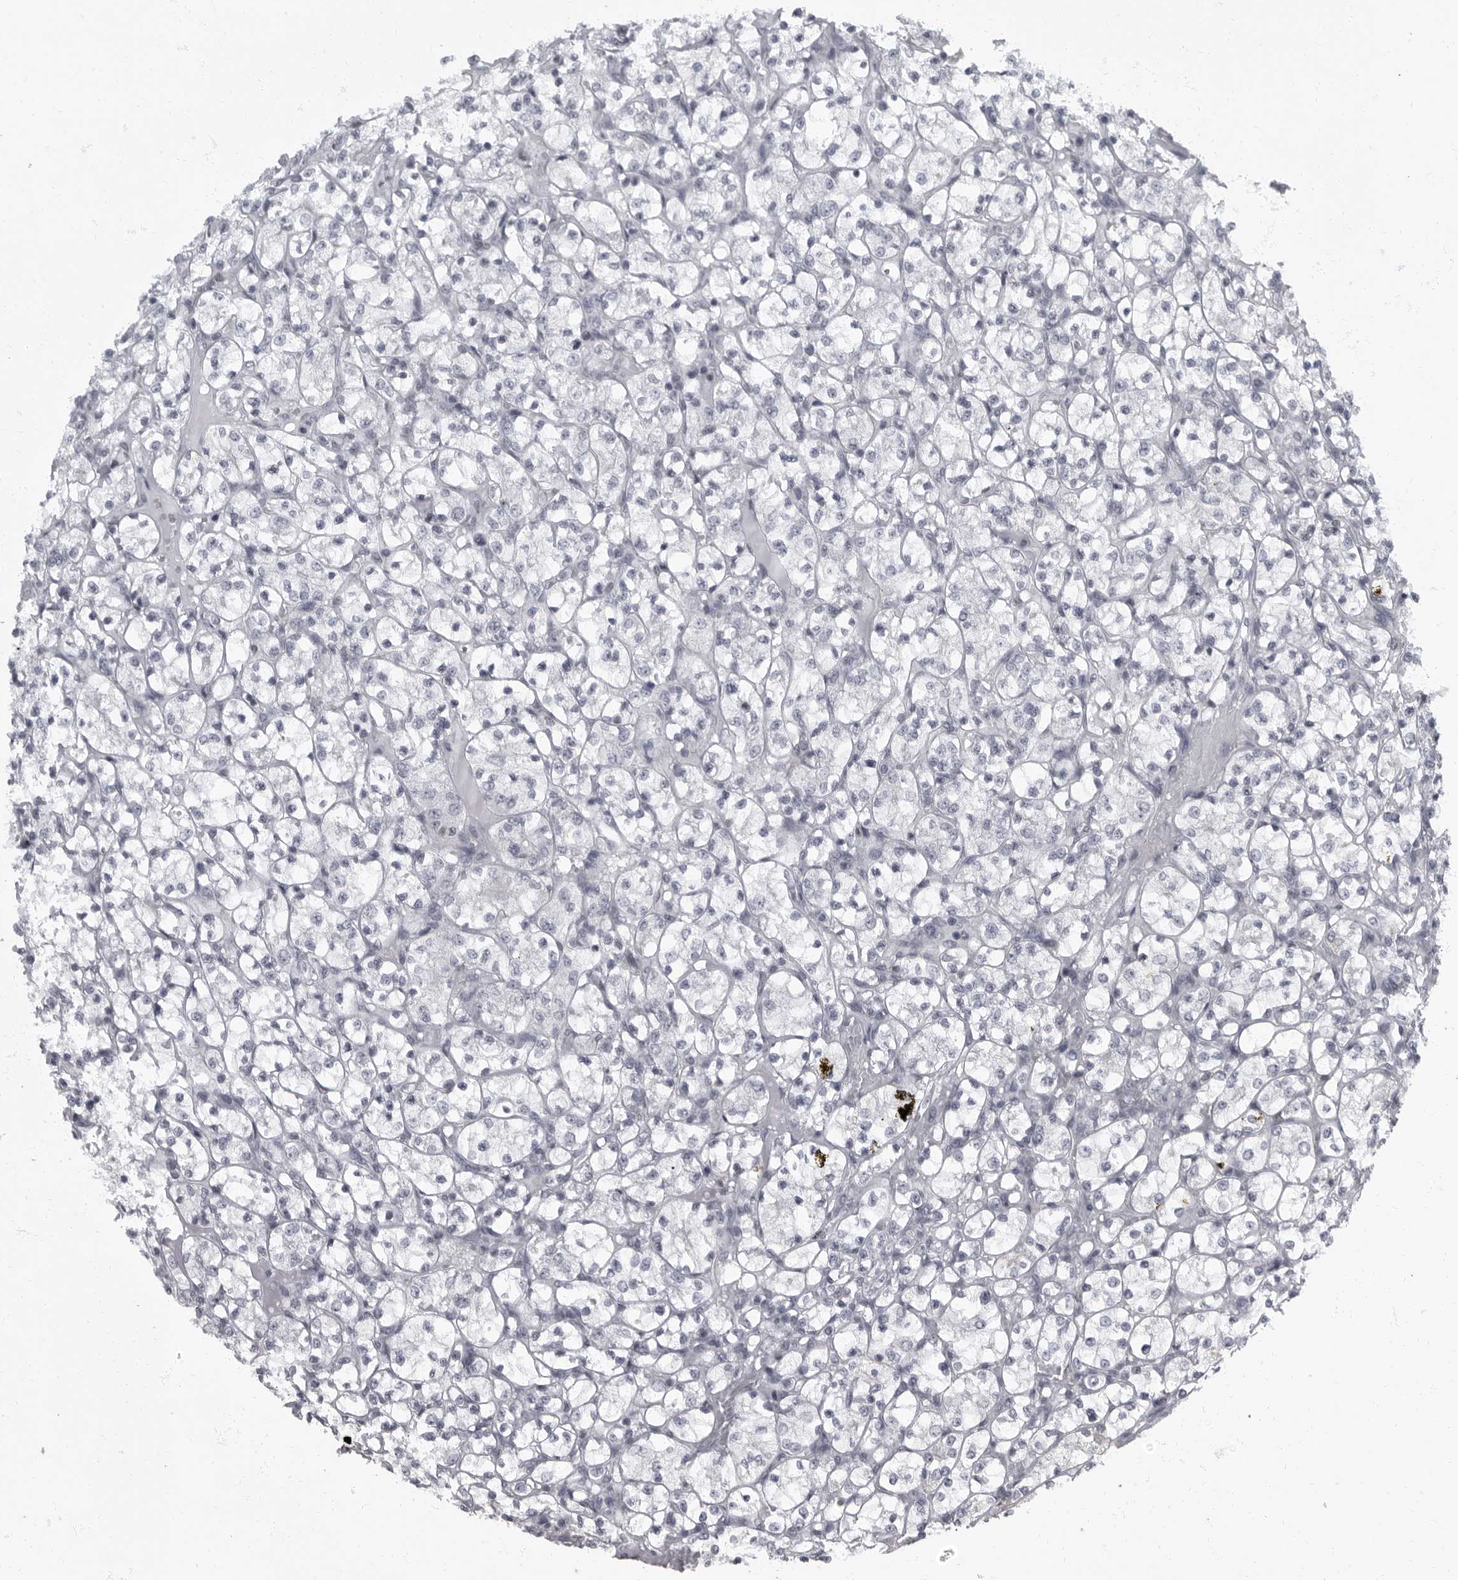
{"staining": {"intensity": "negative", "quantity": "none", "location": "none"}, "tissue": "renal cancer", "cell_type": "Tumor cells", "image_type": "cancer", "snomed": [{"axis": "morphology", "description": "Adenocarcinoma, NOS"}, {"axis": "topography", "description": "Kidney"}], "caption": "Protein analysis of adenocarcinoma (renal) displays no significant staining in tumor cells. Brightfield microscopy of IHC stained with DAB (brown) and hematoxylin (blue), captured at high magnification.", "gene": "EVI5", "patient": {"sex": "female", "age": 69}}